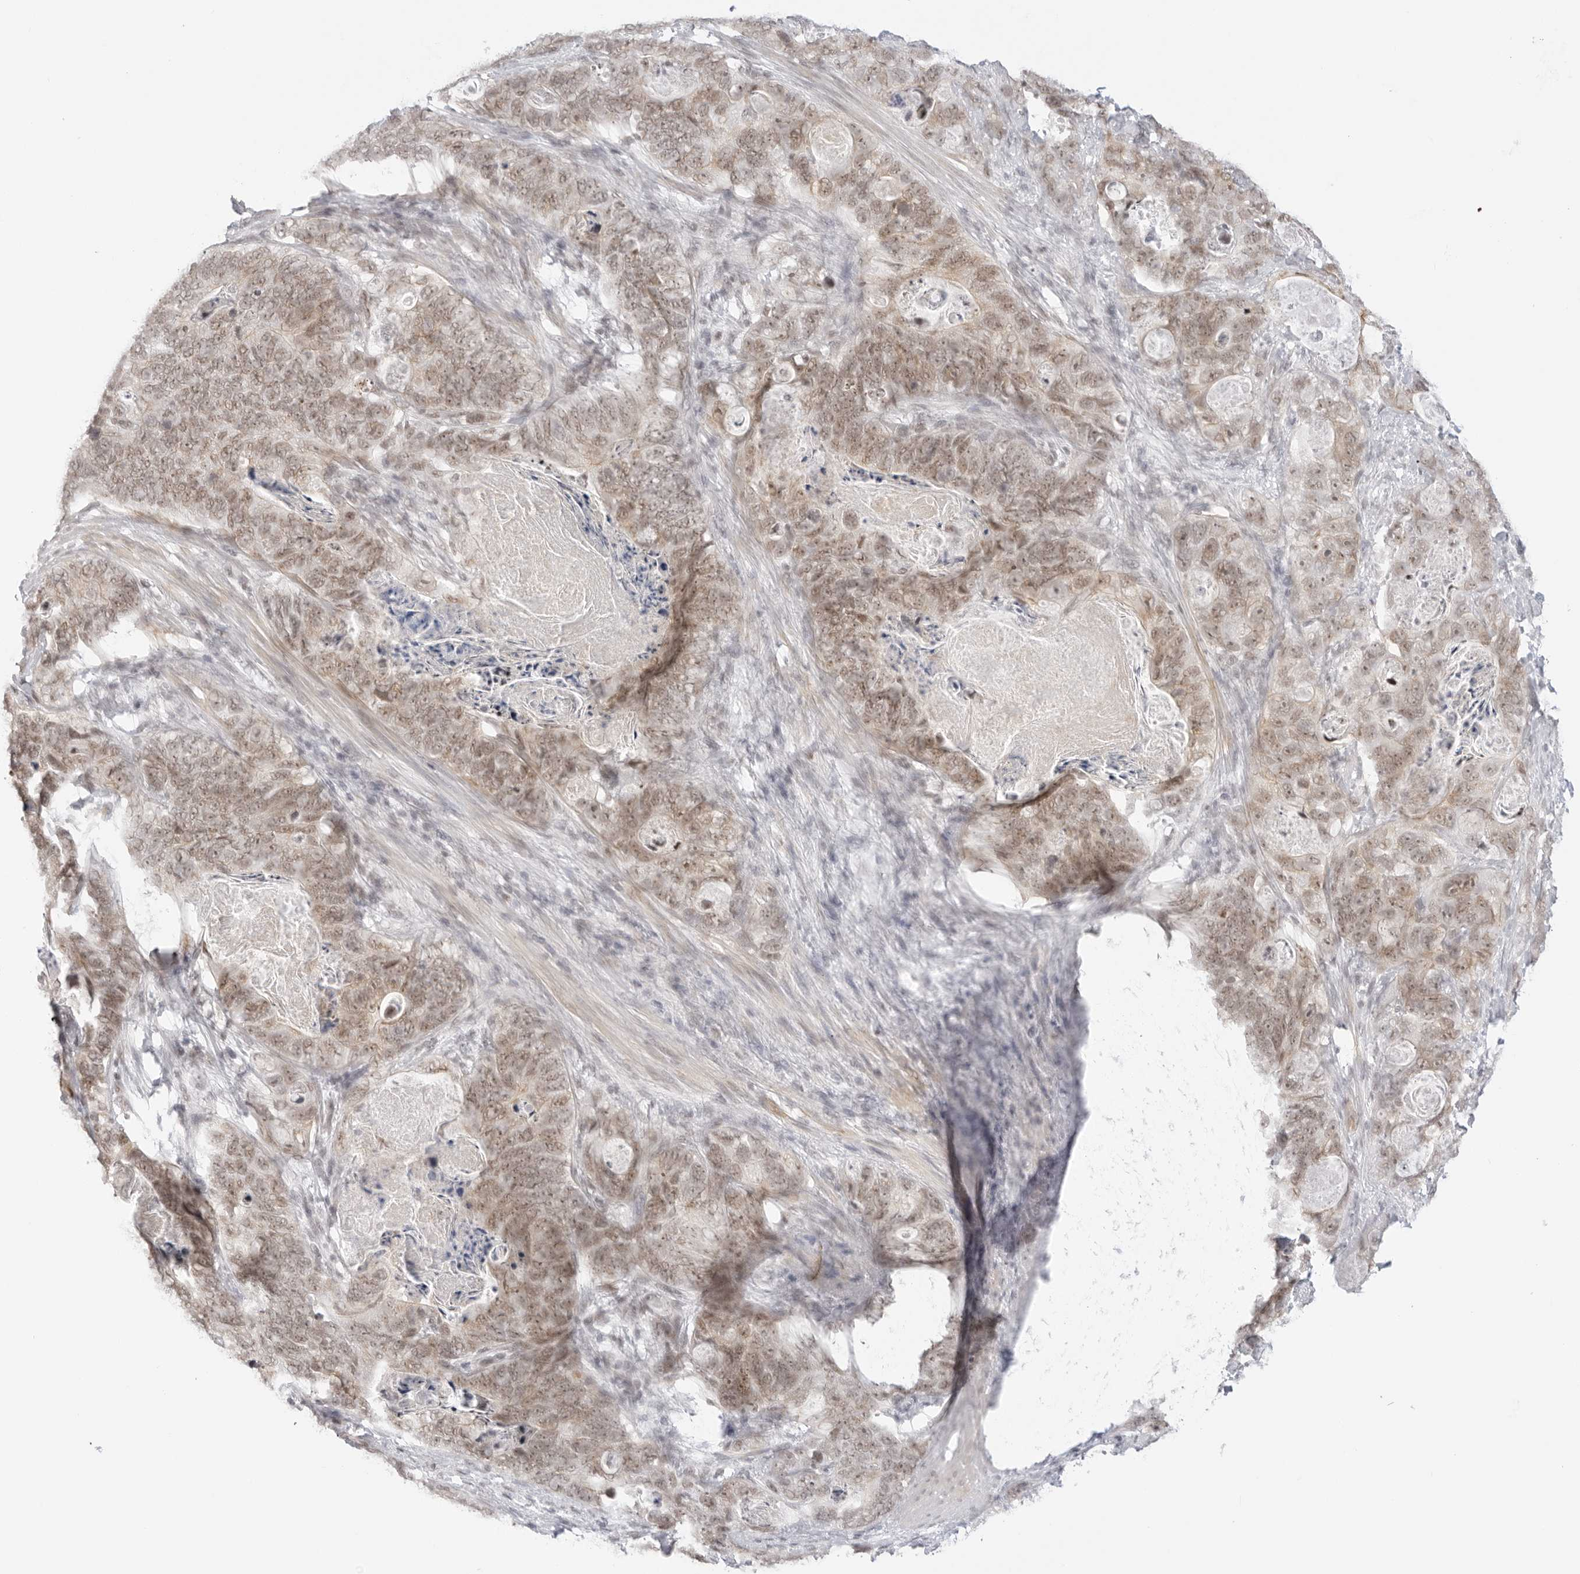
{"staining": {"intensity": "weak", "quantity": ">75%", "location": "cytoplasmic/membranous,nuclear"}, "tissue": "stomach cancer", "cell_type": "Tumor cells", "image_type": "cancer", "snomed": [{"axis": "morphology", "description": "Normal tissue, NOS"}, {"axis": "morphology", "description": "Adenocarcinoma, NOS"}, {"axis": "topography", "description": "Stomach"}], "caption": "An immunohistochemistry (IHC) photomicrograph of neoplastic tissue is shown. Protein staining in brown highlights weak cytoplasmic/membranous and nuclear positivity in adenocarcinoma (stomach) within tumor cells.", "gene": "TCIM", "patient": {"sex": "female", "age": 89}}